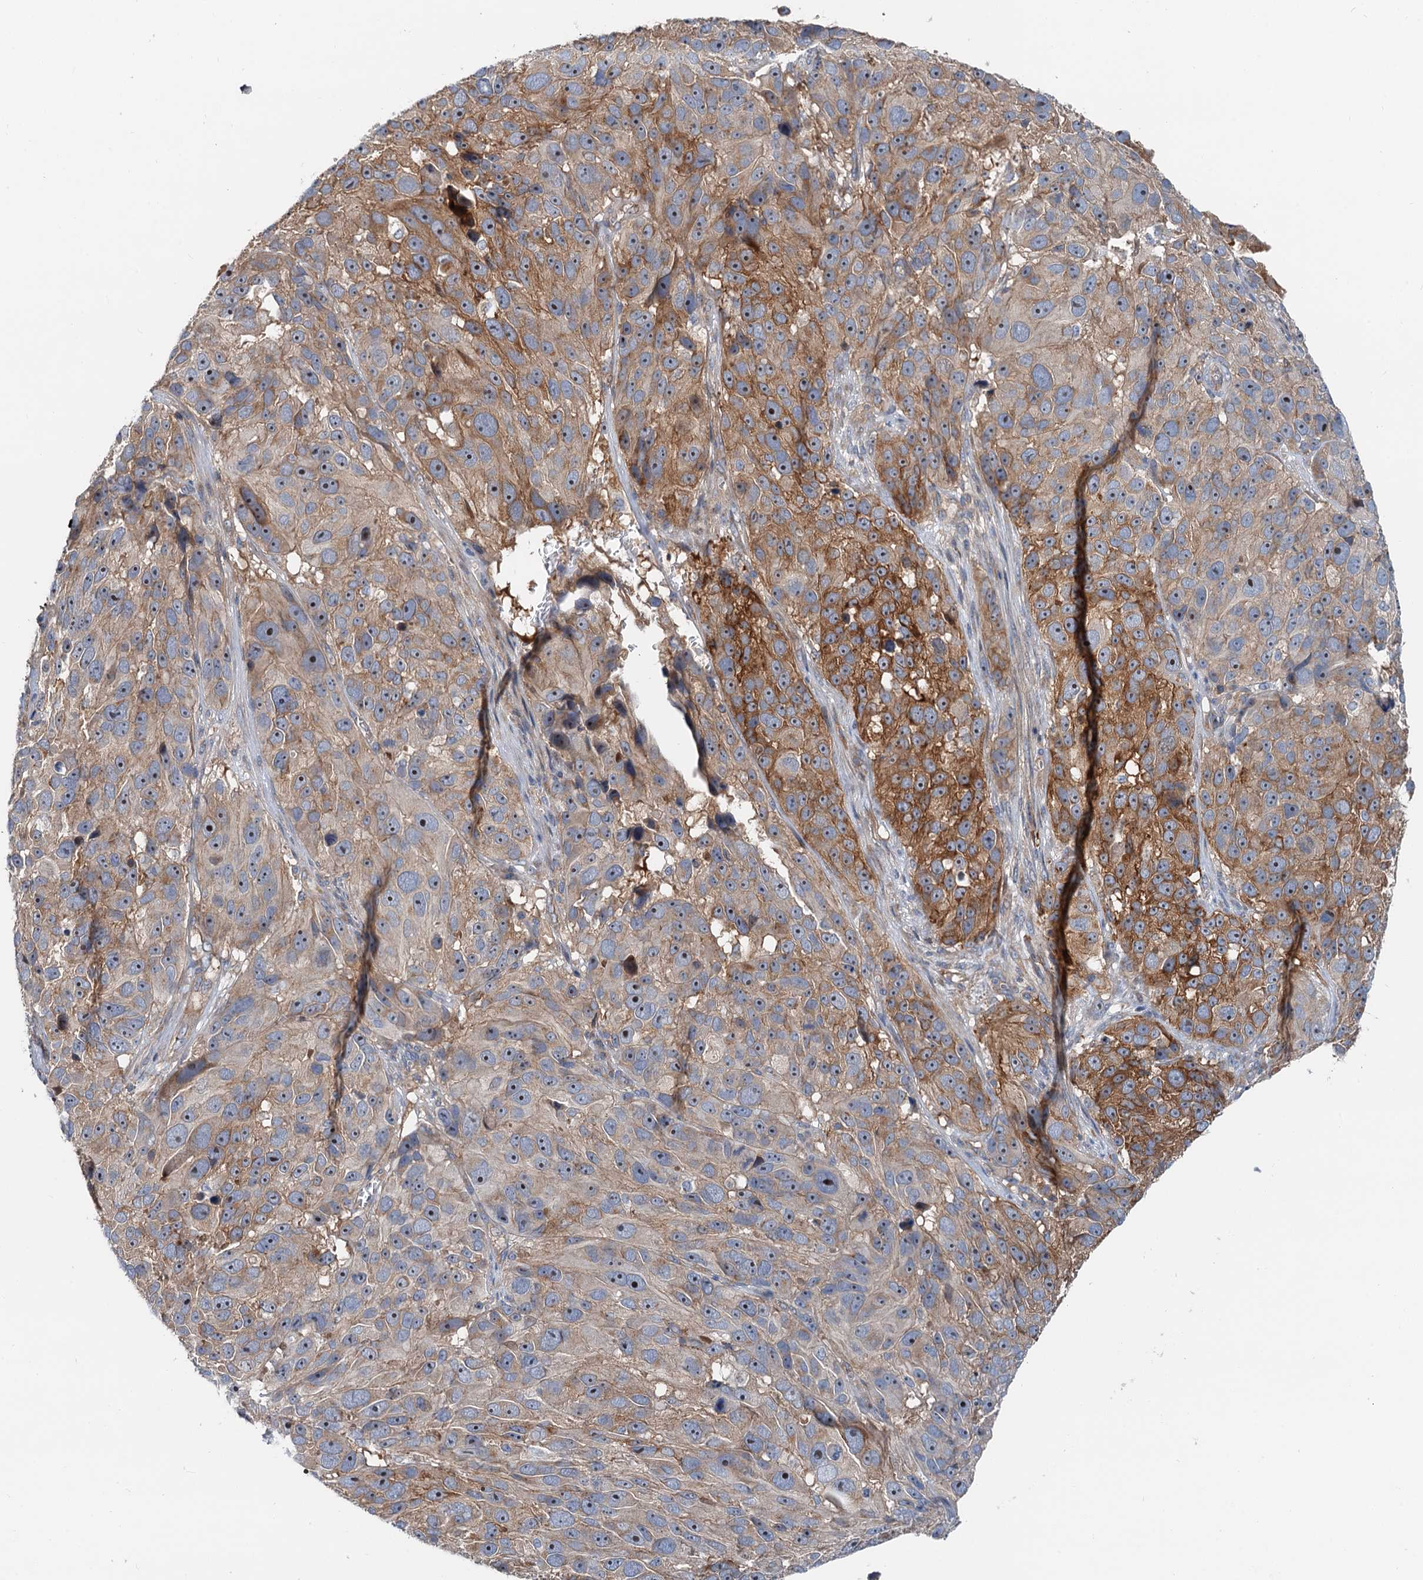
{"staining": {"intensity": "moderate", "quantity": "25%-75%", "location": "cytoplasmic/membranous"}, "tissue": "melanoma", "cell_type": "Tumor cells", "image_type": "cancer", "snomed": [{"axis": "morphology", "description": "Malignant melanoma, NOS"}, {"axis": "topography", "description": "Skin"}], "caption": "Melanoma tissue exhibits moderate cytoplasmic/membranous expression in approximately 25%-75% of tumor cells, visualized by immunohistochemistry.", "gene": "ANKRD26", "patient": {"sex": "male", "age": 84}}